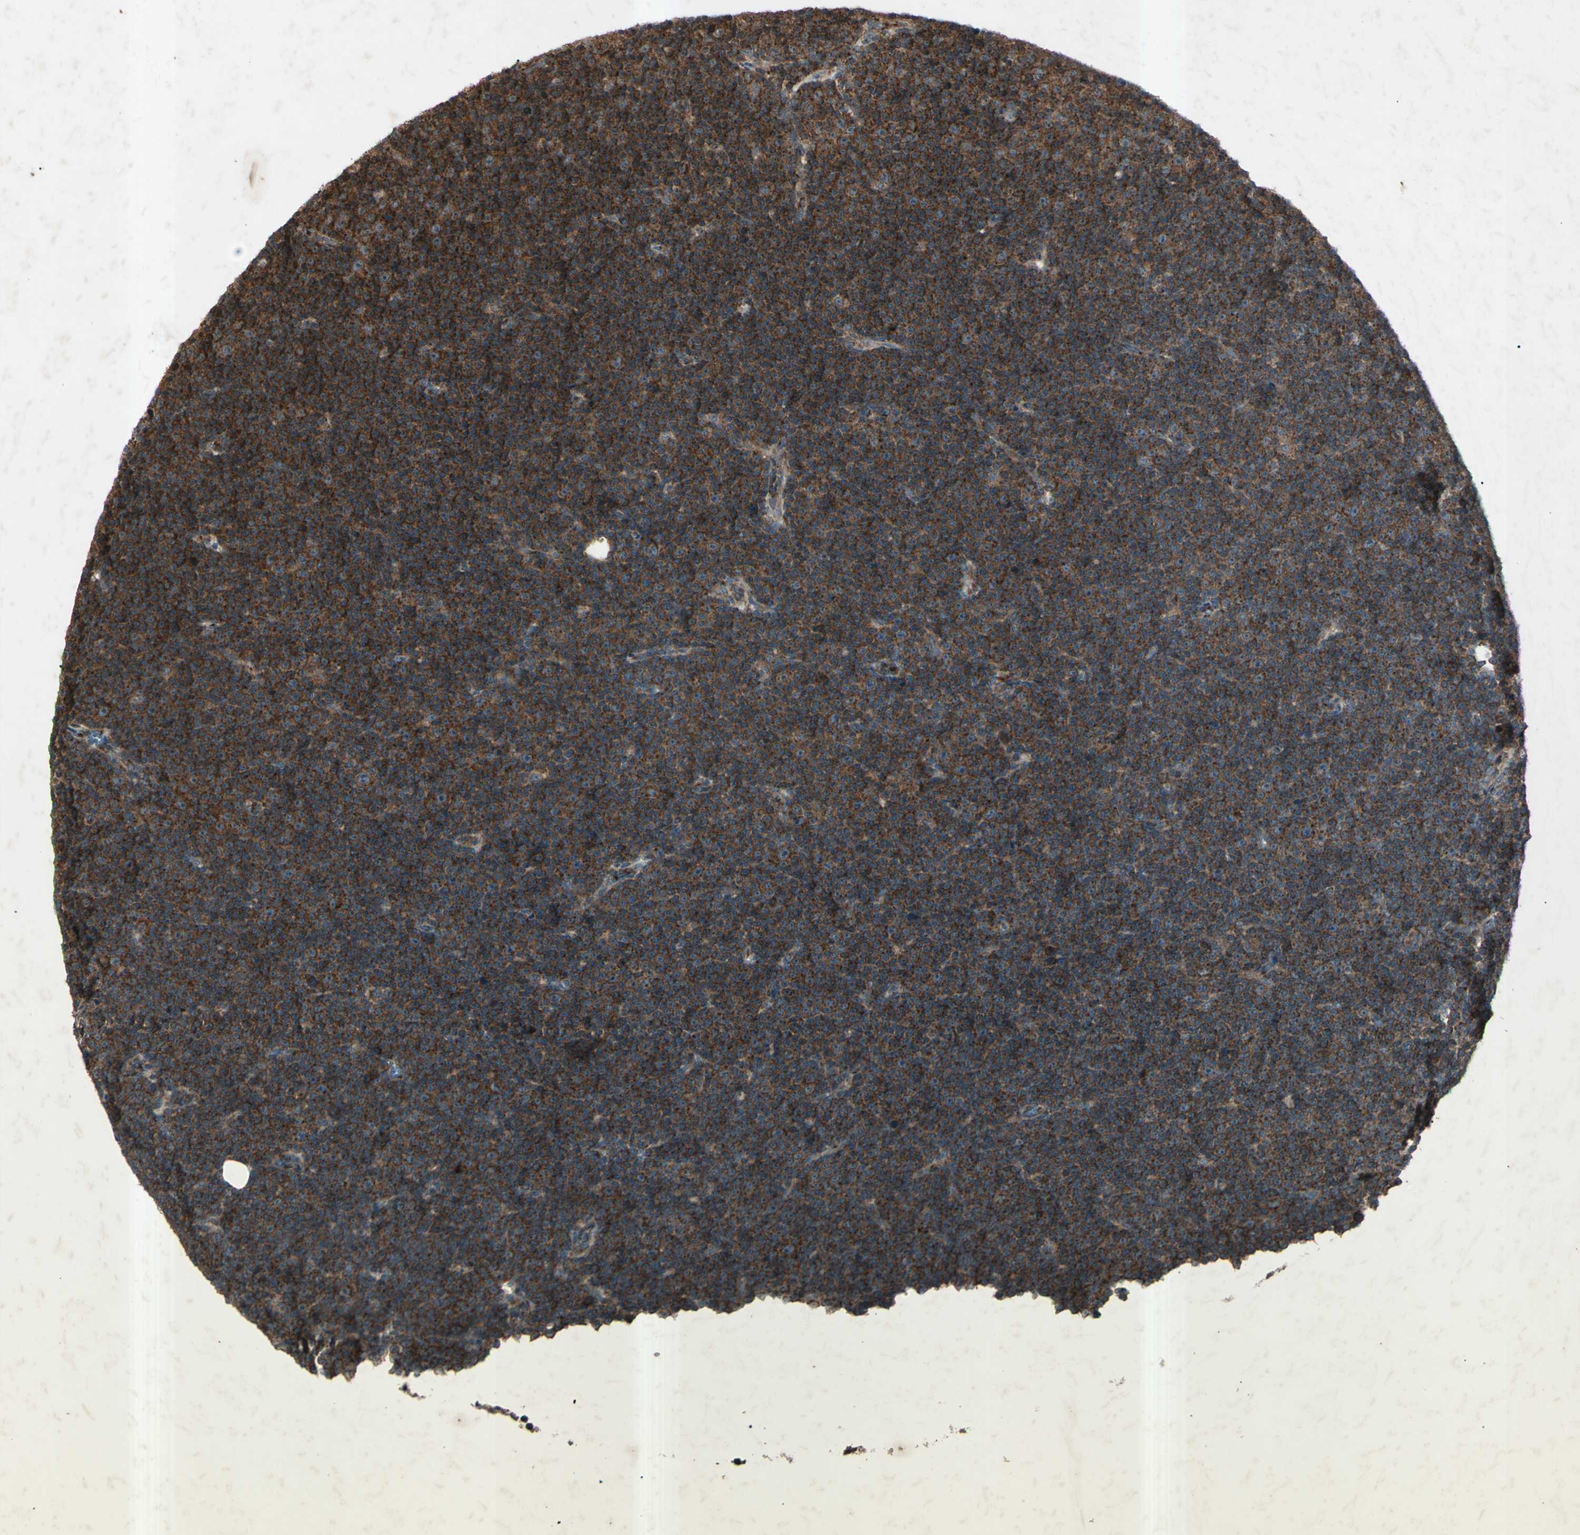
{"staining": {"intensity": "strong", "quantity": ">75%", "location": "cytoplasmic/membranous"}, "tissue": "lymphoma", "cell_type": "Tumor cells", "image_type": "cancer", "snomed": [{"axis": "morphology", "description": "Malignant lymphoma, non-Hodgkin's type, Low grade"}, {"axis": "topography", "description": "Lymph node"}], "caption": "Protein staining of low-grade malignant lymphoma, non-Hodgkin's type tissue reveals strong cytoplasmic/membranous staining in about >75% of tumor cells.", "gene": "AP1G1", "patient": {"sex": "female", "age": 67}}